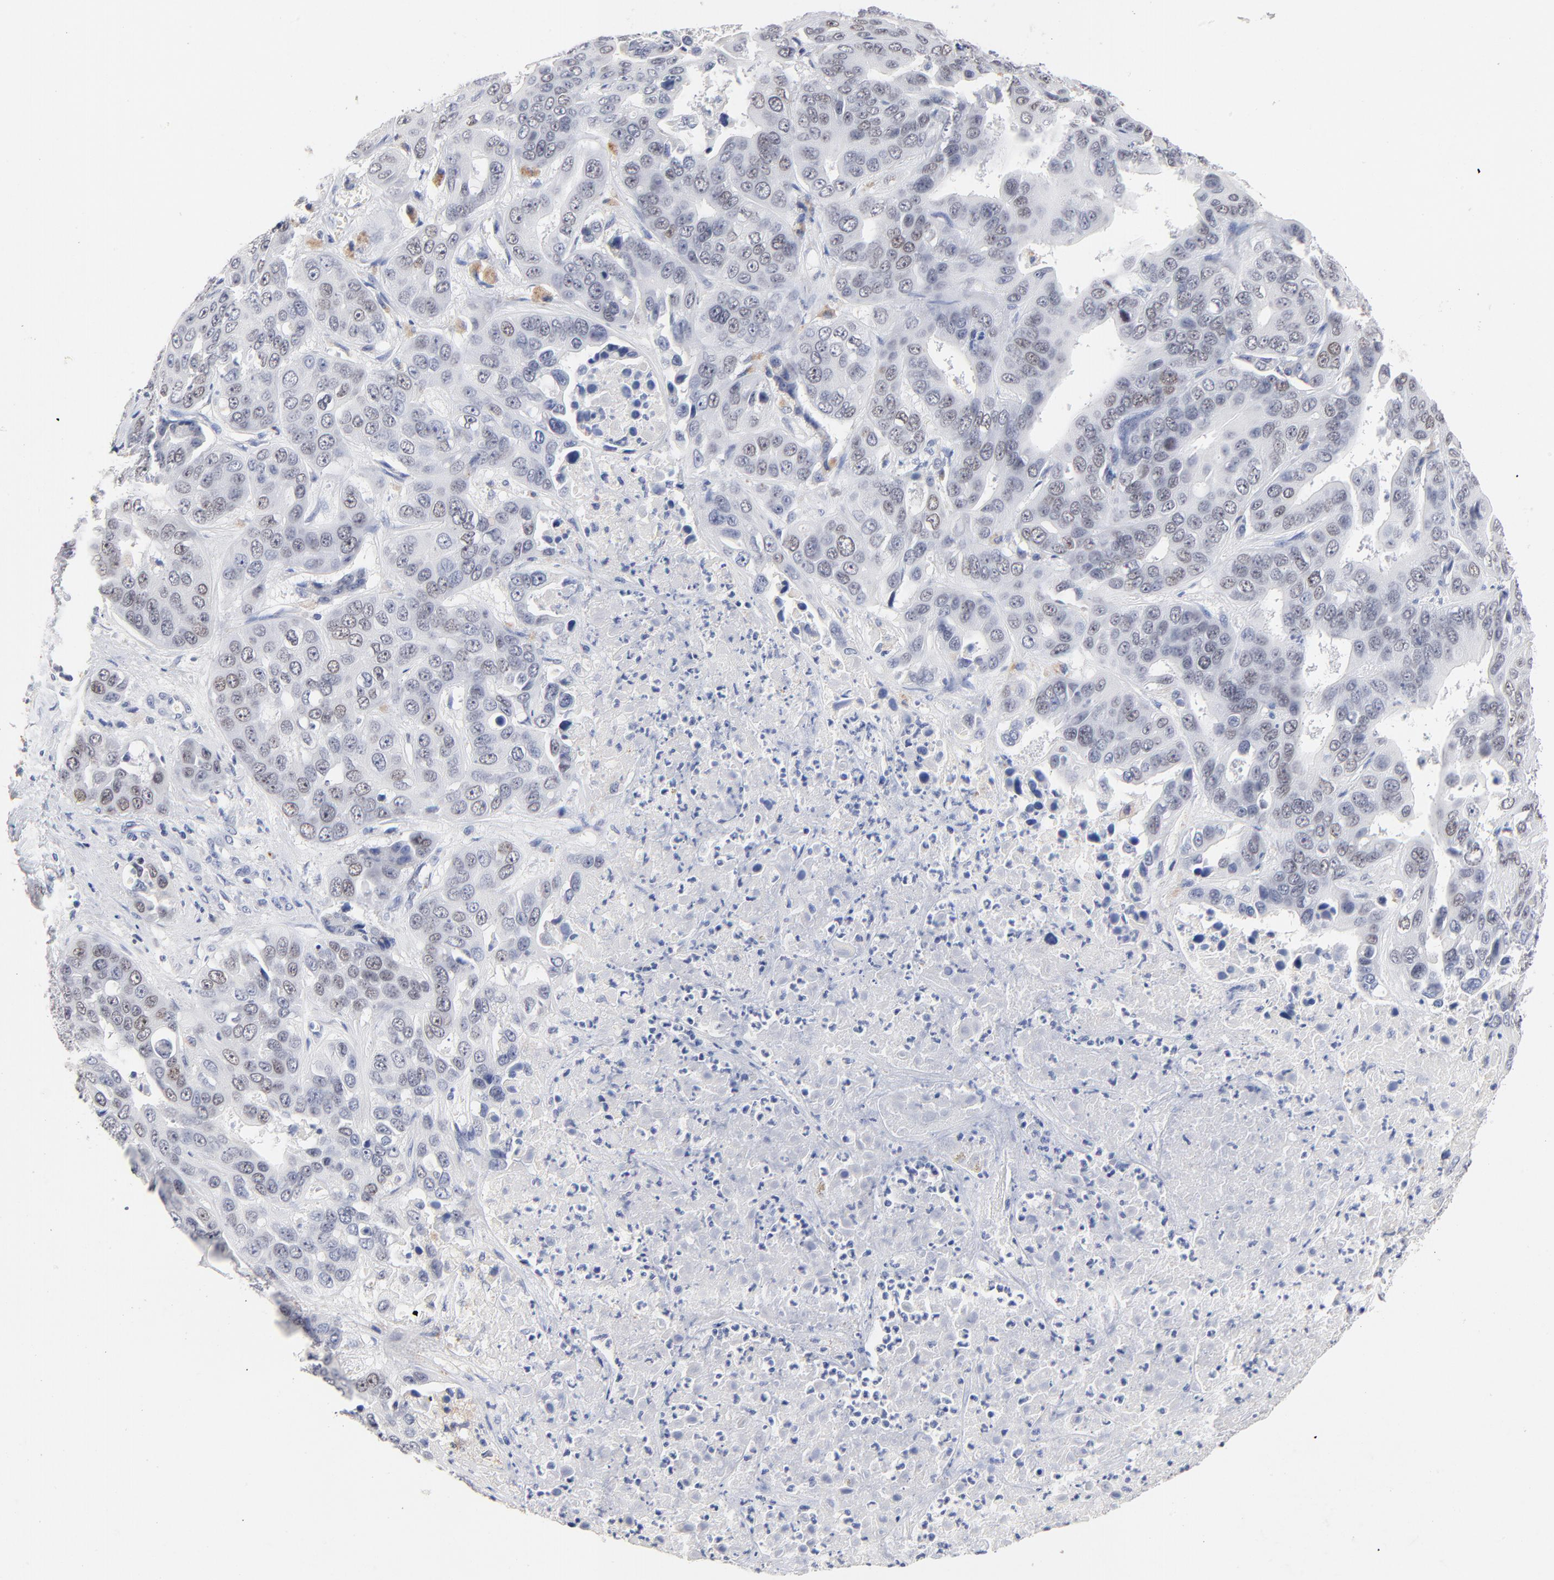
{"staining": {"intensity": "weak", "quantity": "25%-75%", "location": "nuclear"}, "tissue": "liver cancer", "cell_type": "Tumor cells", "image_type": "cancer", "snomed": [{"axis": "morphology", "description": "Cholangiocarcinoma"}, {"axis": "topography", "description": "Liver"}], "caption": "Immunohistochemistry (IHC) micrograph of cholangiocarcinoma (liver) stained for a protein (brown), which displays low levels of weak nuclear expression in about 25%-75% of tumor cells.", "gene": "ORC2", "patient": {"sex": "female", "age": 52}}